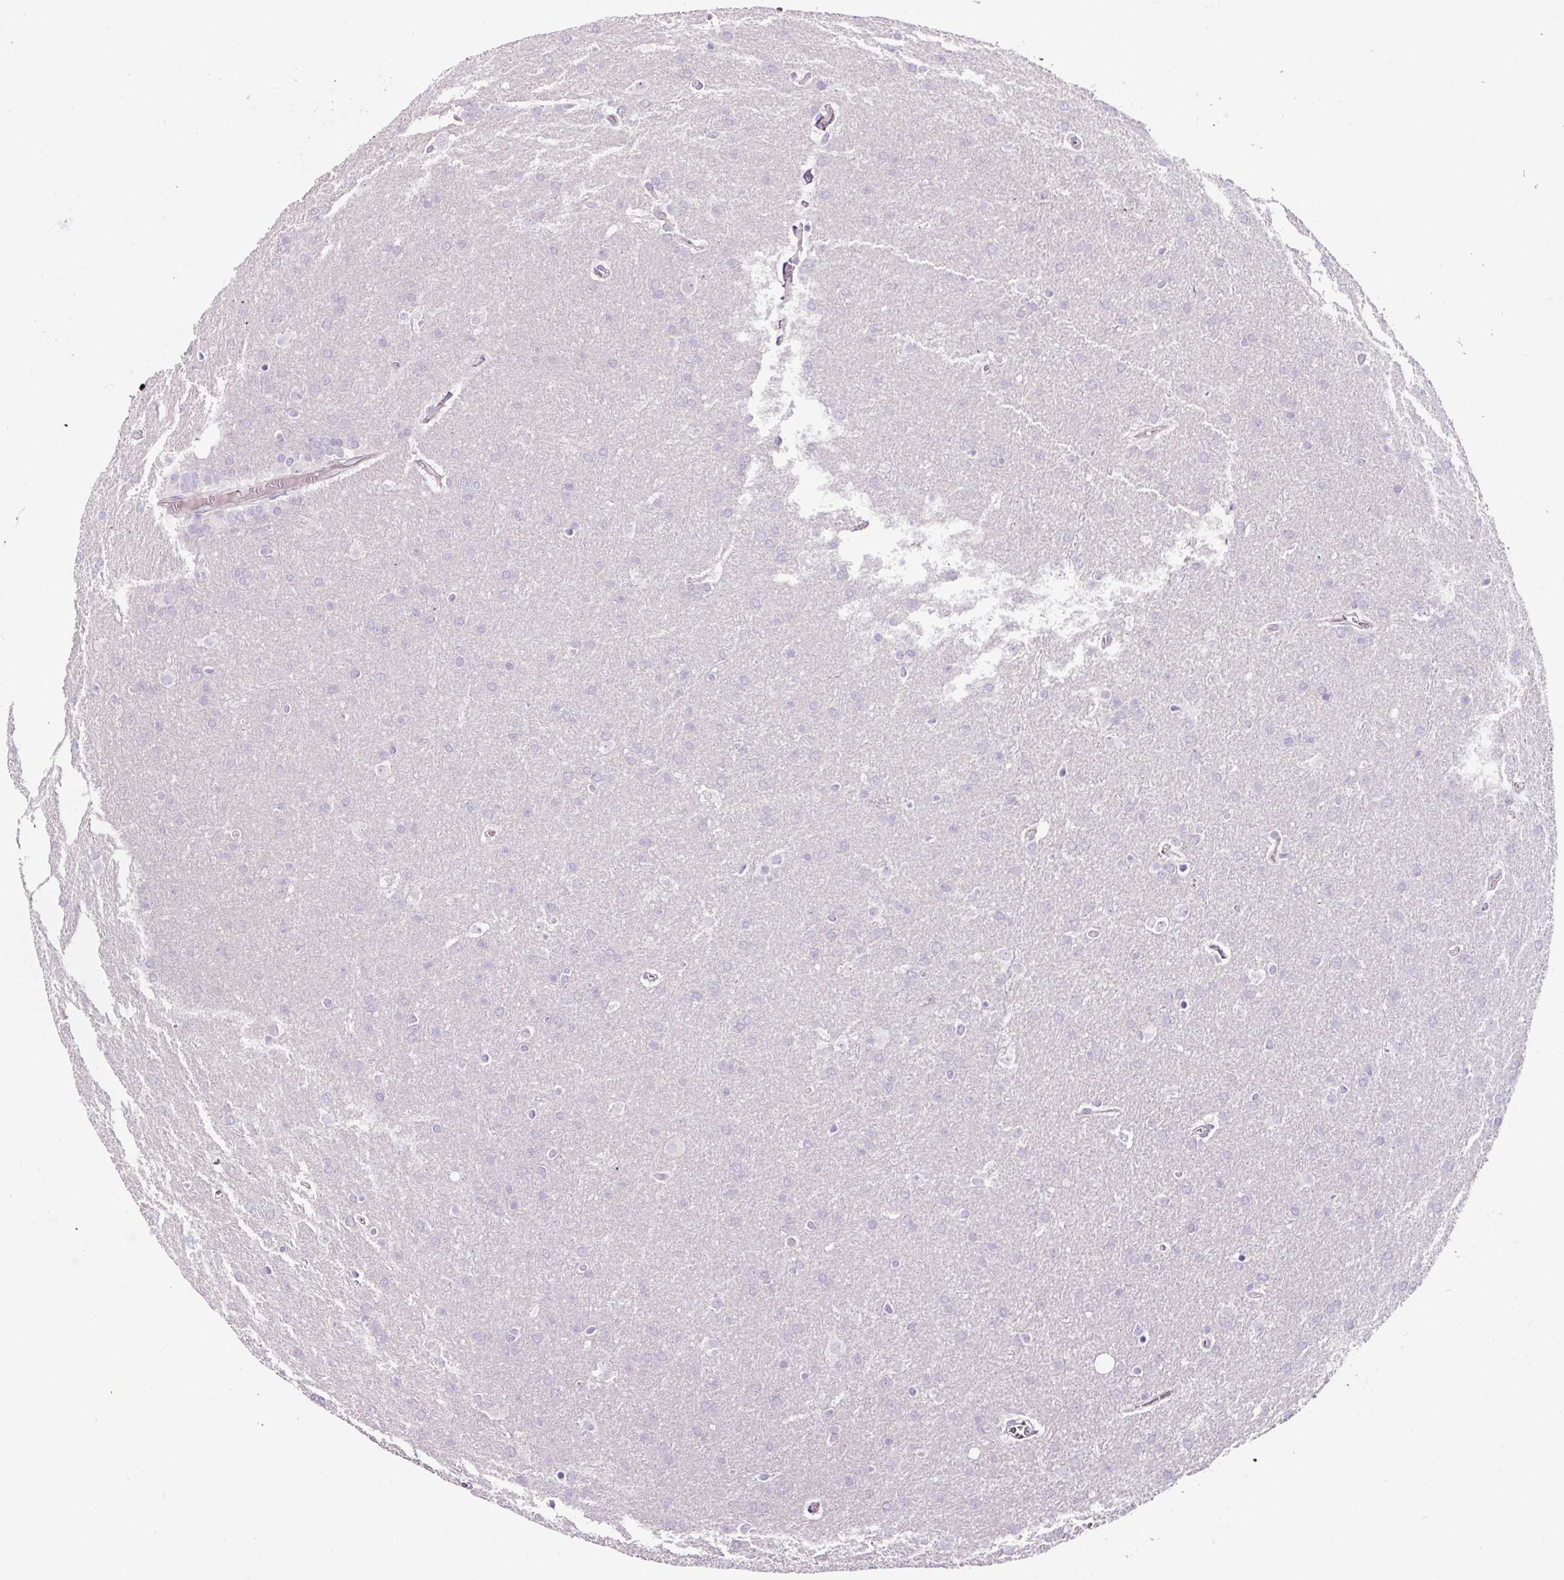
{"staining": {"intensity": "negative", "quantity": "none", "location": "none"}, "tissue": "glioma", "cell_type": "Tumor cells", "image_type": "cancer", "snomed": [{"axis": "morphology", "description": "Glioma, malignant, Low grade"}, {"axis": "topography", "description": "Brain"}], "caption": "A histopathology image of glioma stained for a protein reveals no brown staining in tumor cells.", "gene": "OR14A2", "patient": {"sex": "female", "age": 32}}